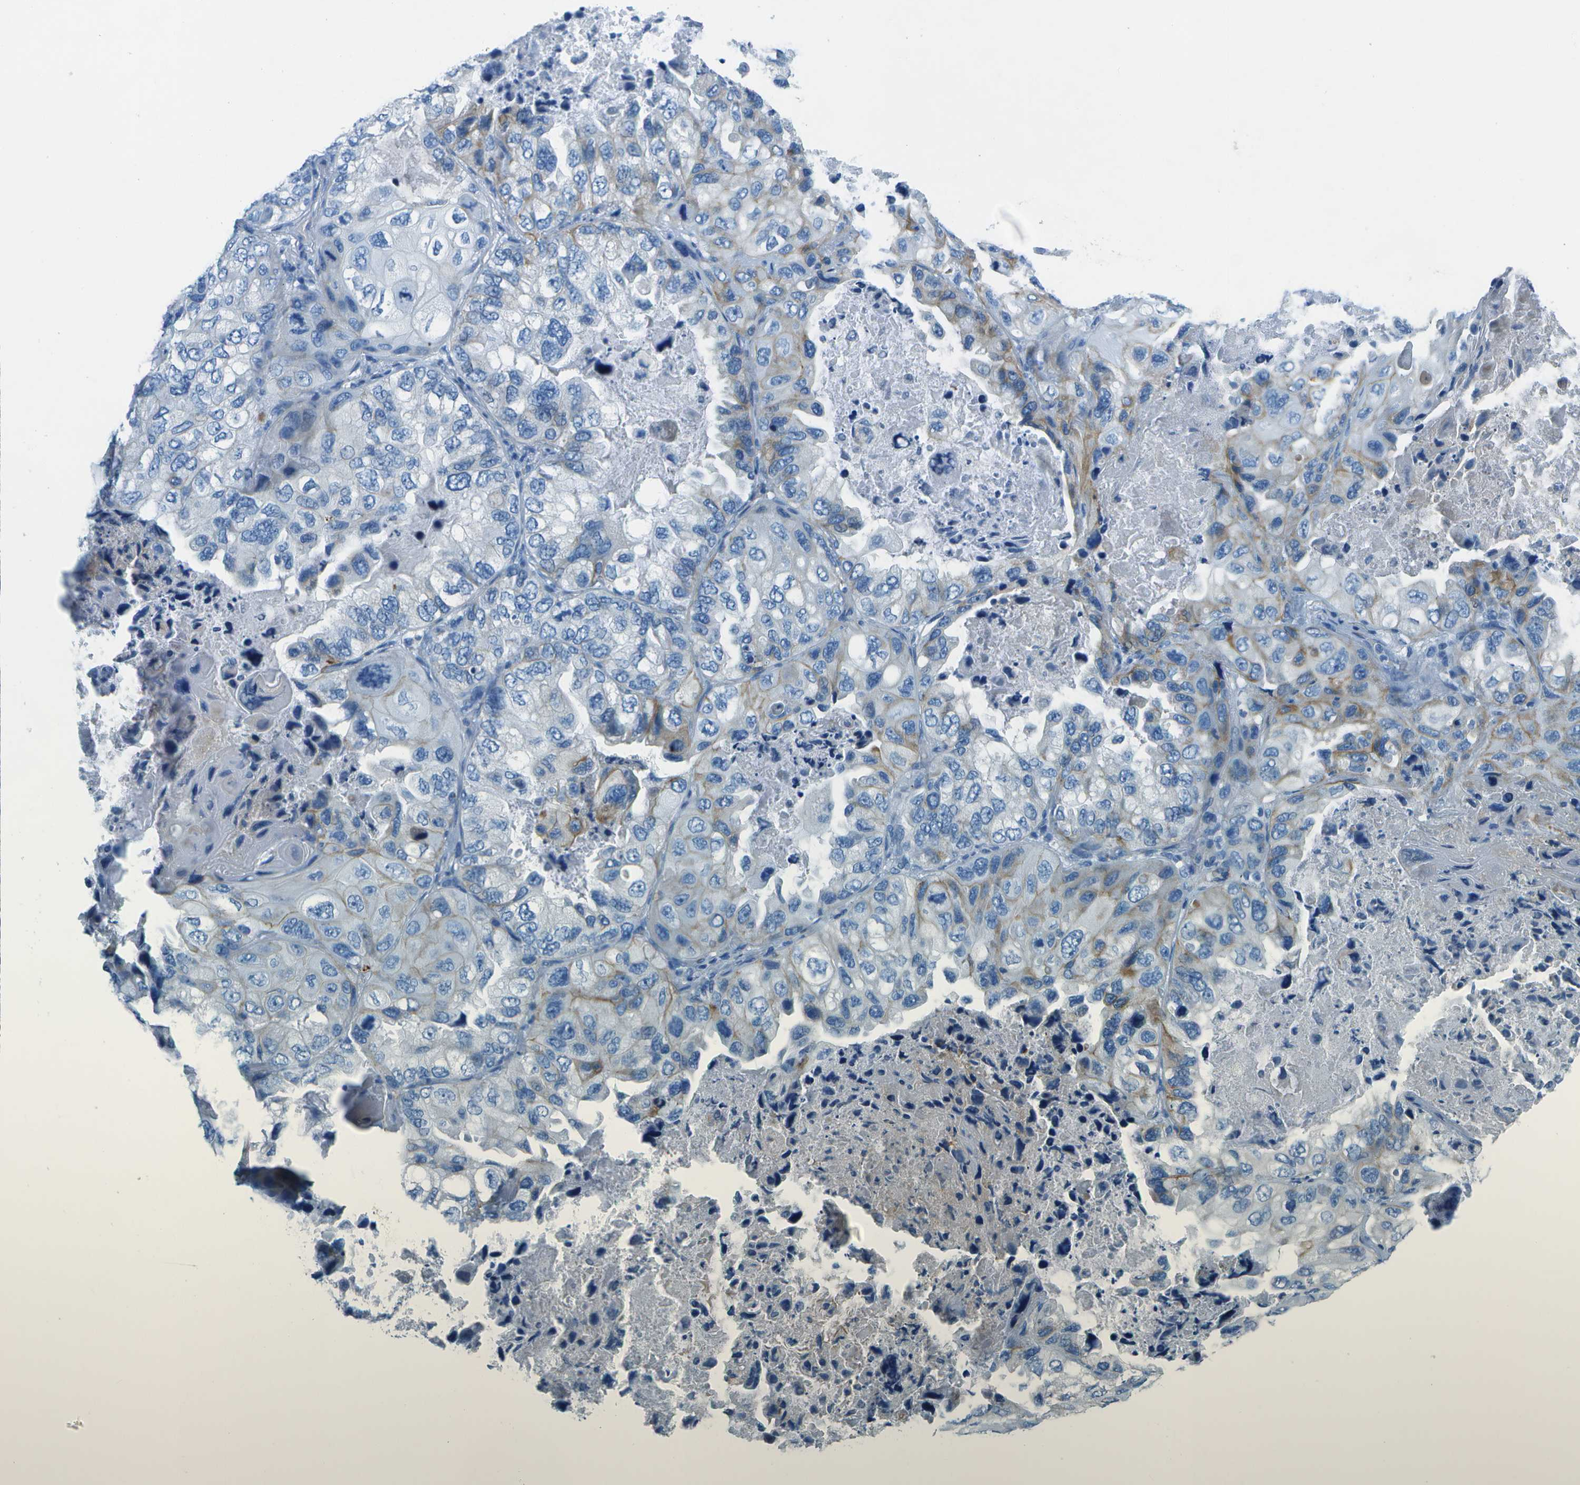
{"staining": {"intensity": "moderate", "quantity": "<25%", "location": "cytoplasmic/membranous"}, "tissue": "lung cancer", "cell_type": "Tumor cells", "image_type": "cancer", "snomed": [{"axis": "morphology", "description": "Squamous cell carcinoma, NOS"}, {"axis": "topography", "description": "Lung"}], "caption": "Immunohistochemical staining of lung cancer shows low levels of moderate cytoplasmic/membranous expression in about <25% of tumor cells.", "gene": "SLC16A10", "patient": {"sex": "female", "age": 73}}